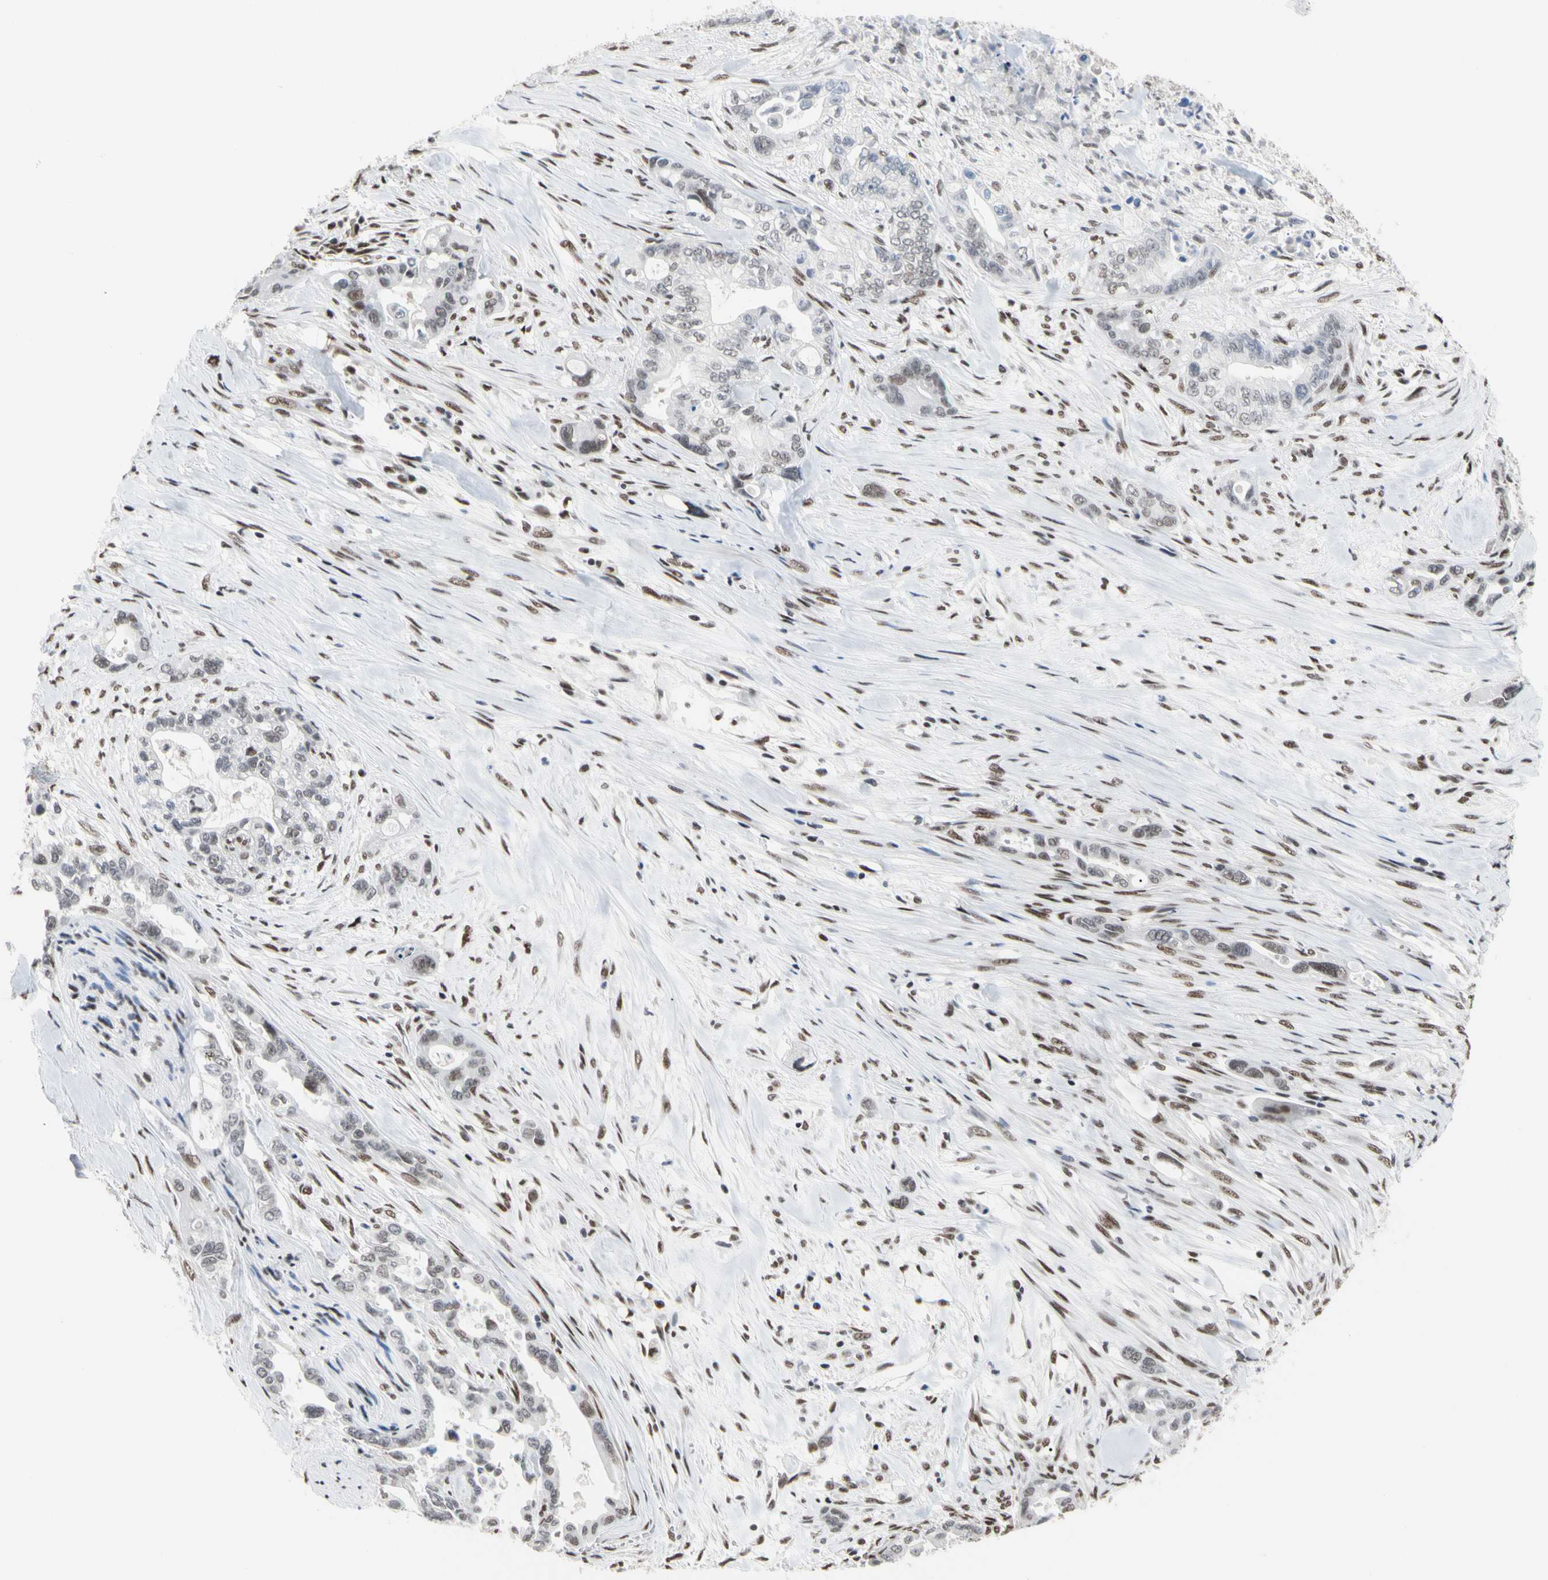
{"staining": {"intensity": "weak", "quantity": "<25%", "location": "nuclear"}, "tissue": "pancreatic cancer", "cell_type": "Tumor cells", "image_type": "cancer", "snomed": [{"axis": "morphology", "description": "Adenocarcinoma, NOS"}, {"axis": "topography", "description": "Pancreas"}], "caption": "This is an IHC photomicrograph of pancreatic cancer (adenocarcinoma). There is no expression in tumor cells.", "gene": "FAM98B", "patient": {"sex": "male", "age": 70}}